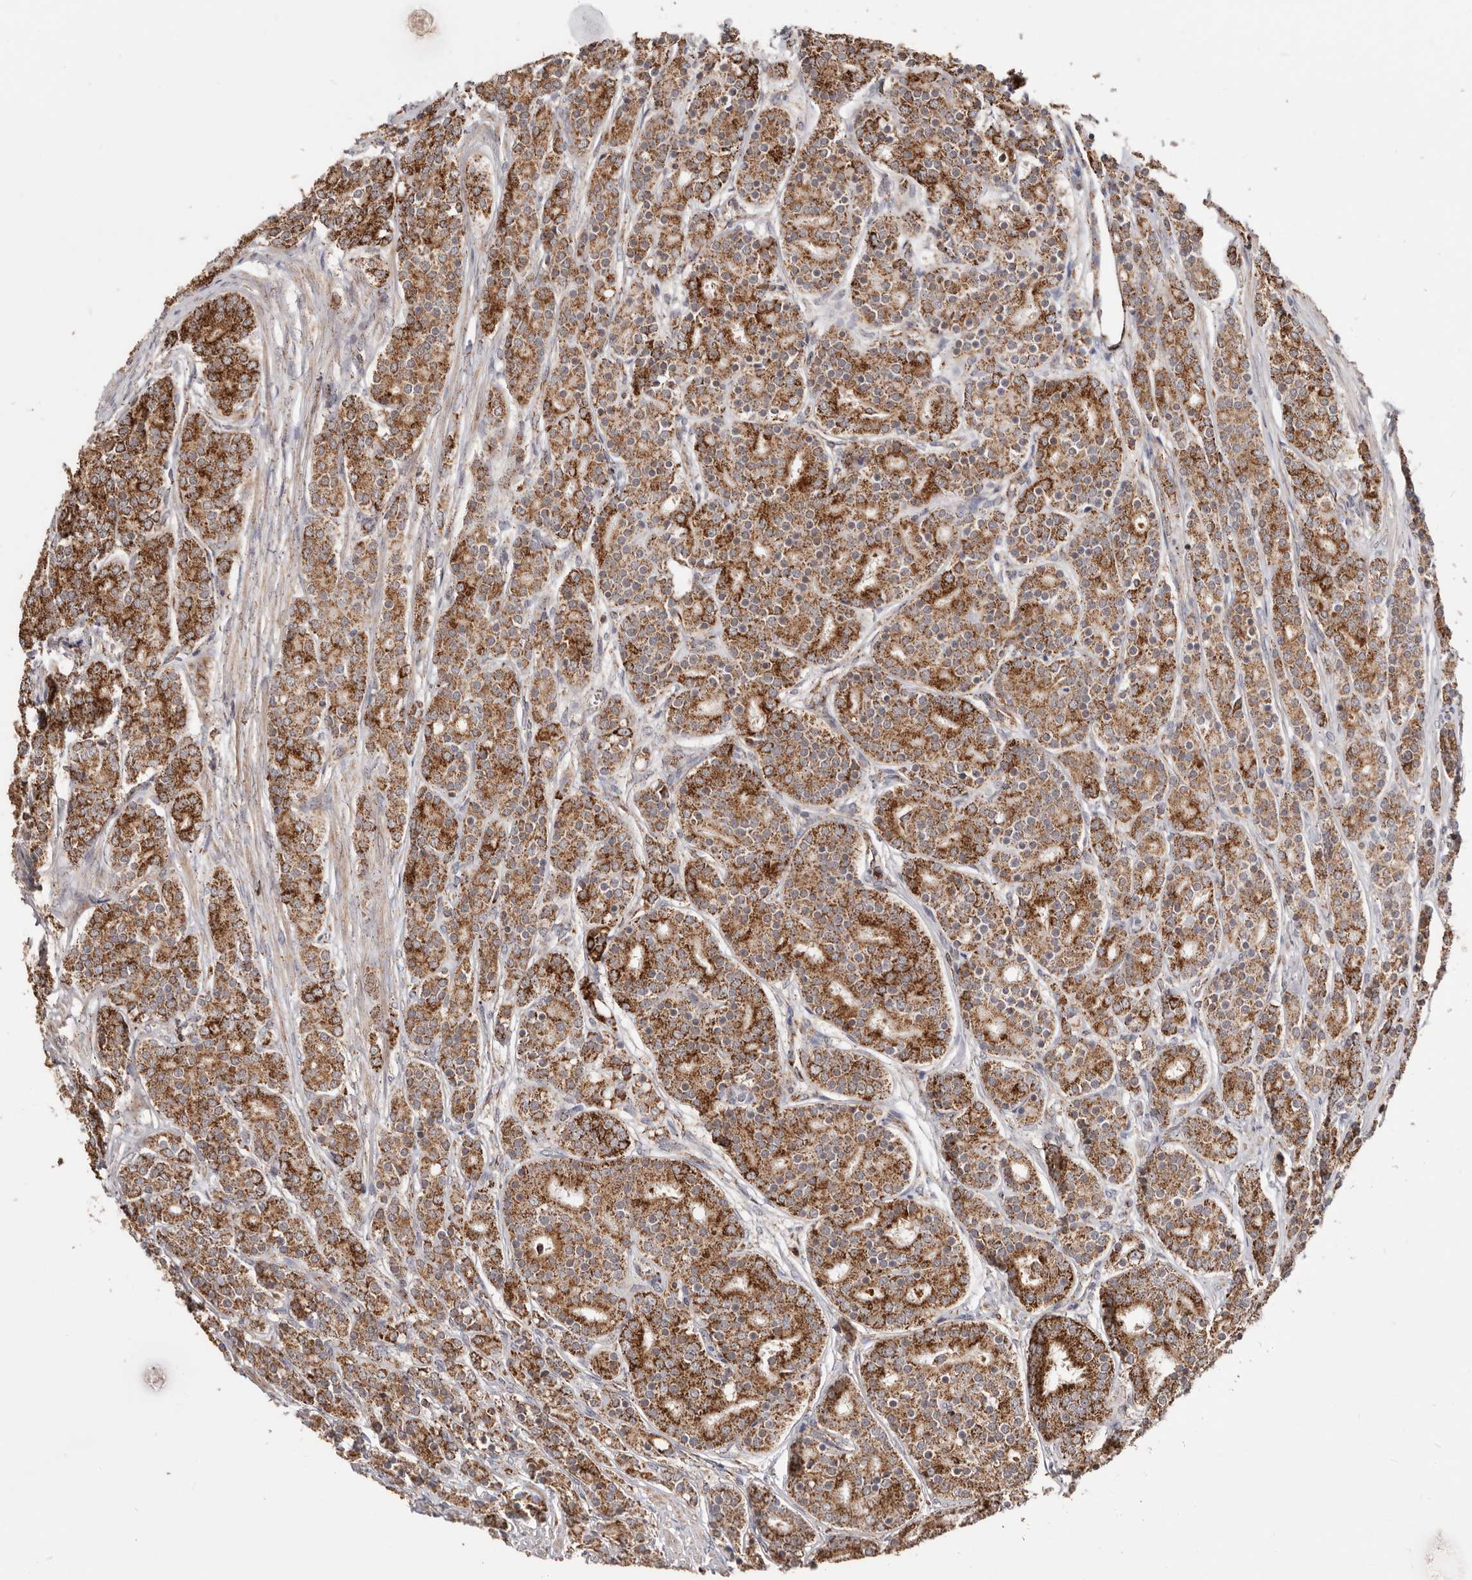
{"staining": {"intensity": "strong", "quantity": "25%-75%", "location": "cytoplasmic/membranous"}, "tissue": "prostate cancer", "cell_type": "Tumor cells", "image_type": "cancer", "snomed": [{"axis": "morphology", "description": "Adenocarcinoma, High grade"}, {"axis": "topography", "description": "Prostate"}], "caption": "Prostate cancer tissue reveals strong cytoplasmic/membranous expression in approximately 25%-75% of tumor cells The staining was performed using DAB (3,3'-diaminobenzidine), with brown indicating positive protein expression. Nuclei are stained blue with hematoxylin.", "gene": "PRKACB", "patient": {"sex": "male", "age": 62}}